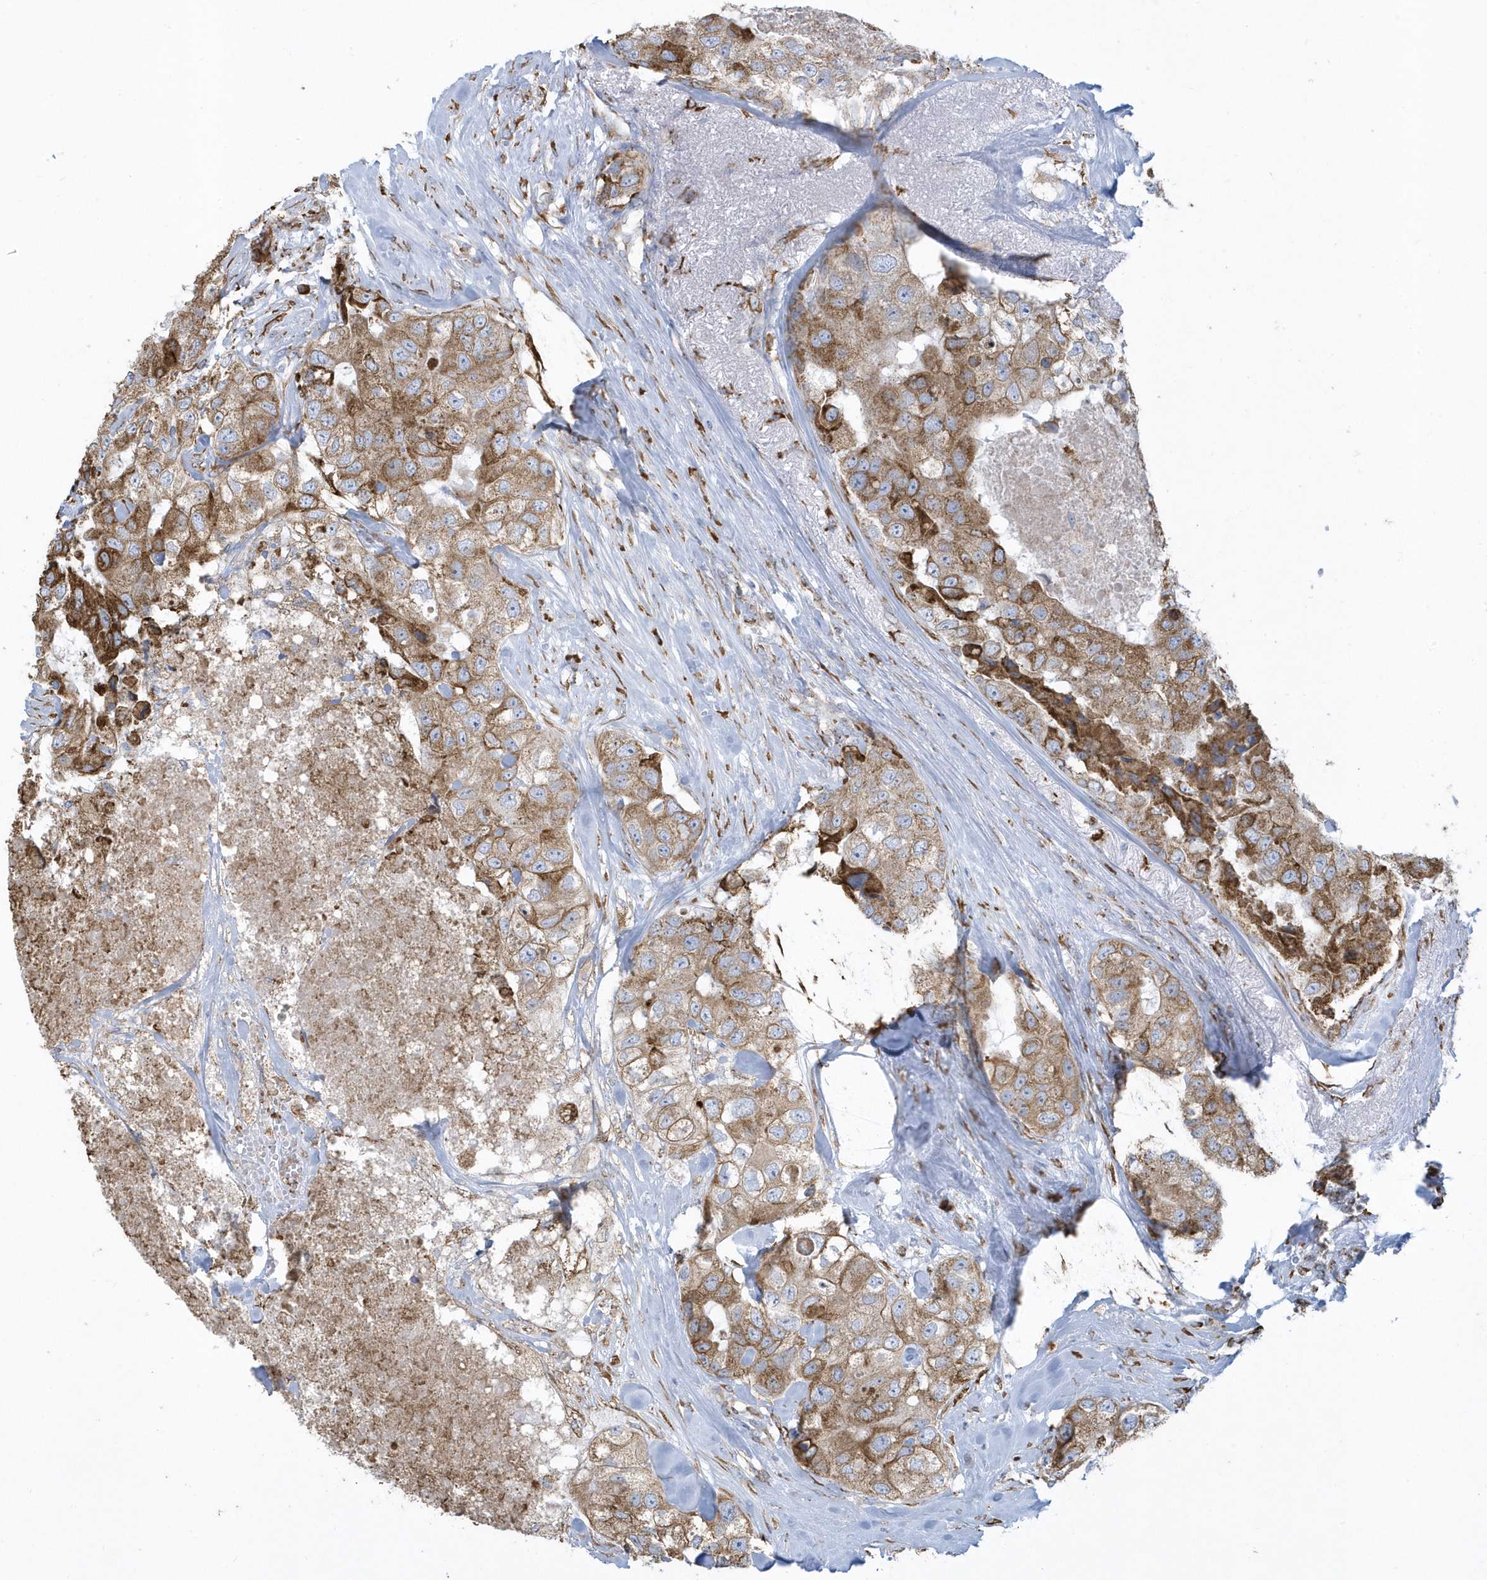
{"staining": {"intensity": "moderate", "quantity": ">75%", "location": "cytoplasmic/membranous"}, "tissue": "breast cancer", "cell_type": "Tumor cells", "image_type": "cancer", "snomed": [{"axis": "morphology", "description": "Duct carcinoma"}, {"axis": "topography", "description": "Breast"}], "caption": "Moderate cytoplasmic/membranous positivity is present in about >75% of tumor cells in breast intraductal carcinoma.", "gene": "DCAF1", "patient": {"sex": "female", "age": 62}}